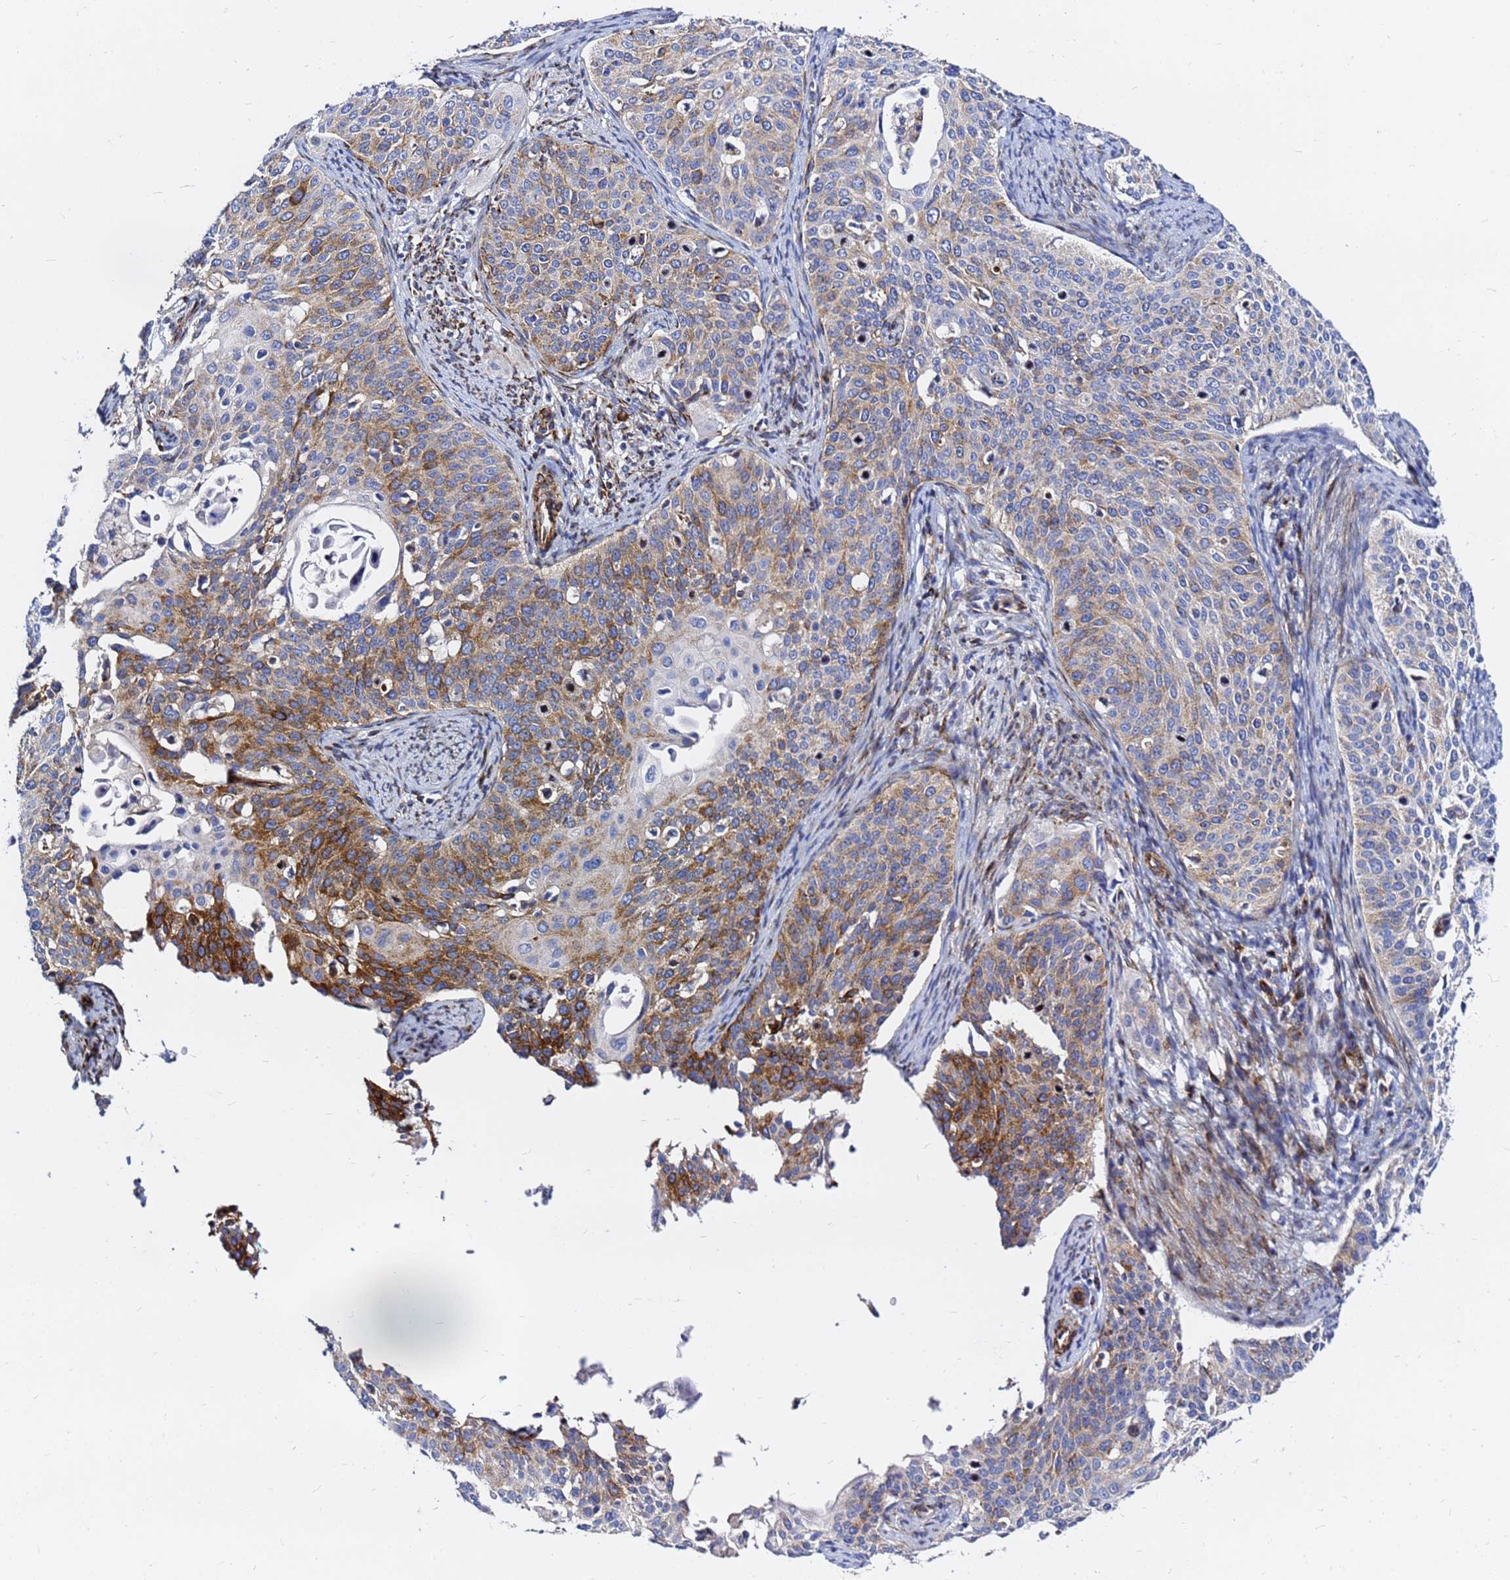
{"staining": {"intensity": "moderate", "quantity": "25%-75%", "location": "cytoplasmic/membranous"}, "tissue": "cervical cancer", "cell_type": "Tumor cells", "image_type": "cancer", "snomed": [{"axis": "morphology", "description": "Squamous cell carcinoma, NOS"}, {"axis": "topography", "description": "Cervix"}], "caption": "Squamous cell carcinoma (cervical) stained with DAB (3,3'-diaminobenzidine) immunohistochemistry shows medium levels of moderate cytoplasmic/membranous staining in about 25%-75% of tumor cells.", "gene": "TUBA8", "patient": {"sex": "female", "age": 44}}